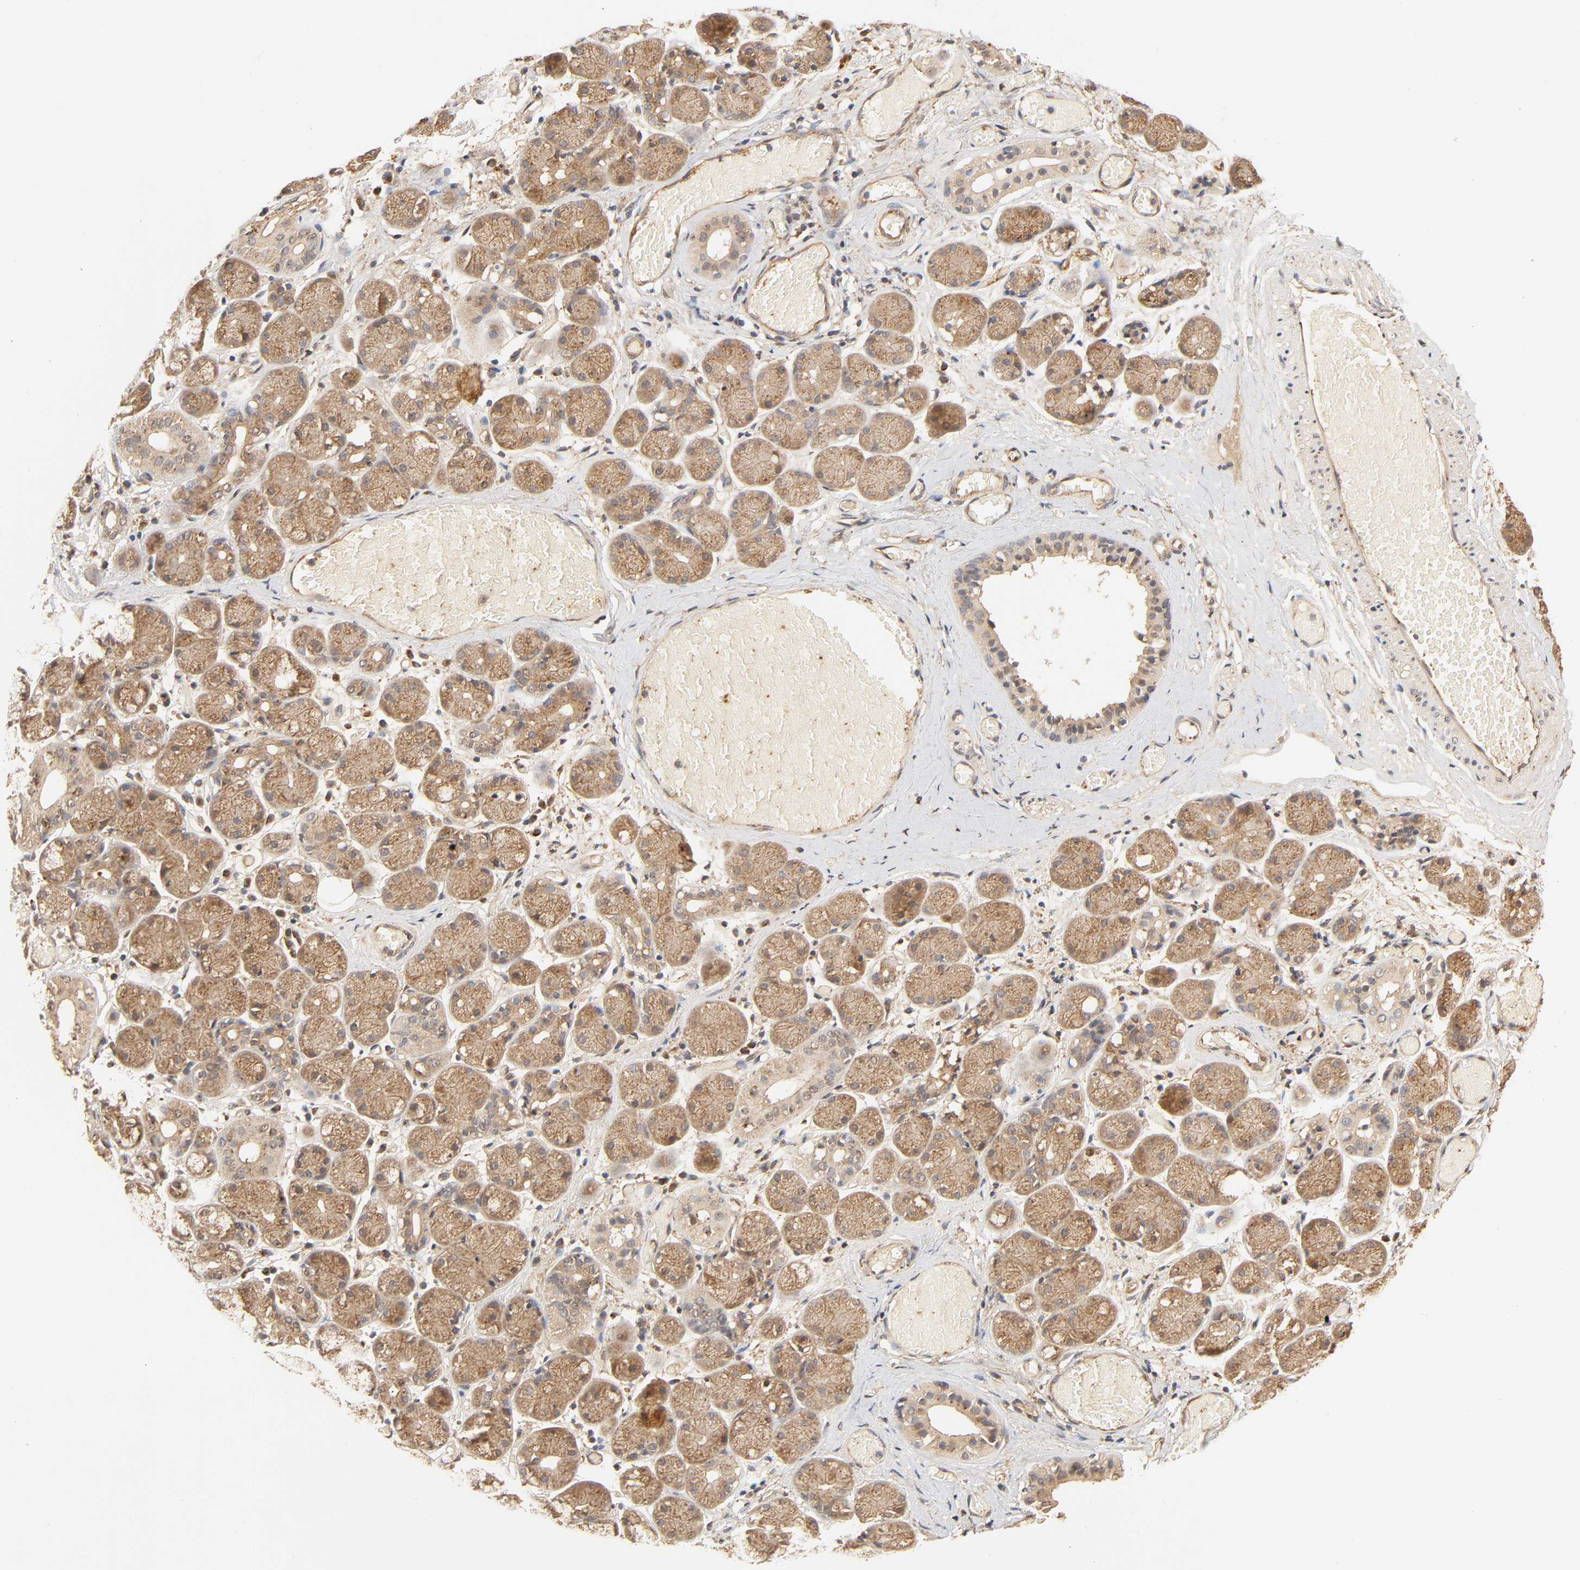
{"staining": {"intensity": "strong", "quantity": ">75%", "location": "cytoplasmic/membranous"}, "tissue": "salivary gland", "cell_type": "Glandular cells", "image_type": "normal", "snomed": [{"axis": "morphology", "description": "Normal tissue, NOS"}, {"axis": "topography", "description": "Salivary gland"}], "caption": "A photomicrograph of salivary gland stained for a protein demonstrates strong cytoplasmic/membranous brown staining in glandular cells. (DAB (3,3'-diaminobenzidine) IHC with brightfield microscopy, high magnification).", "gene": "EPS8", "patient": {"sex": "female", "age": 24}}